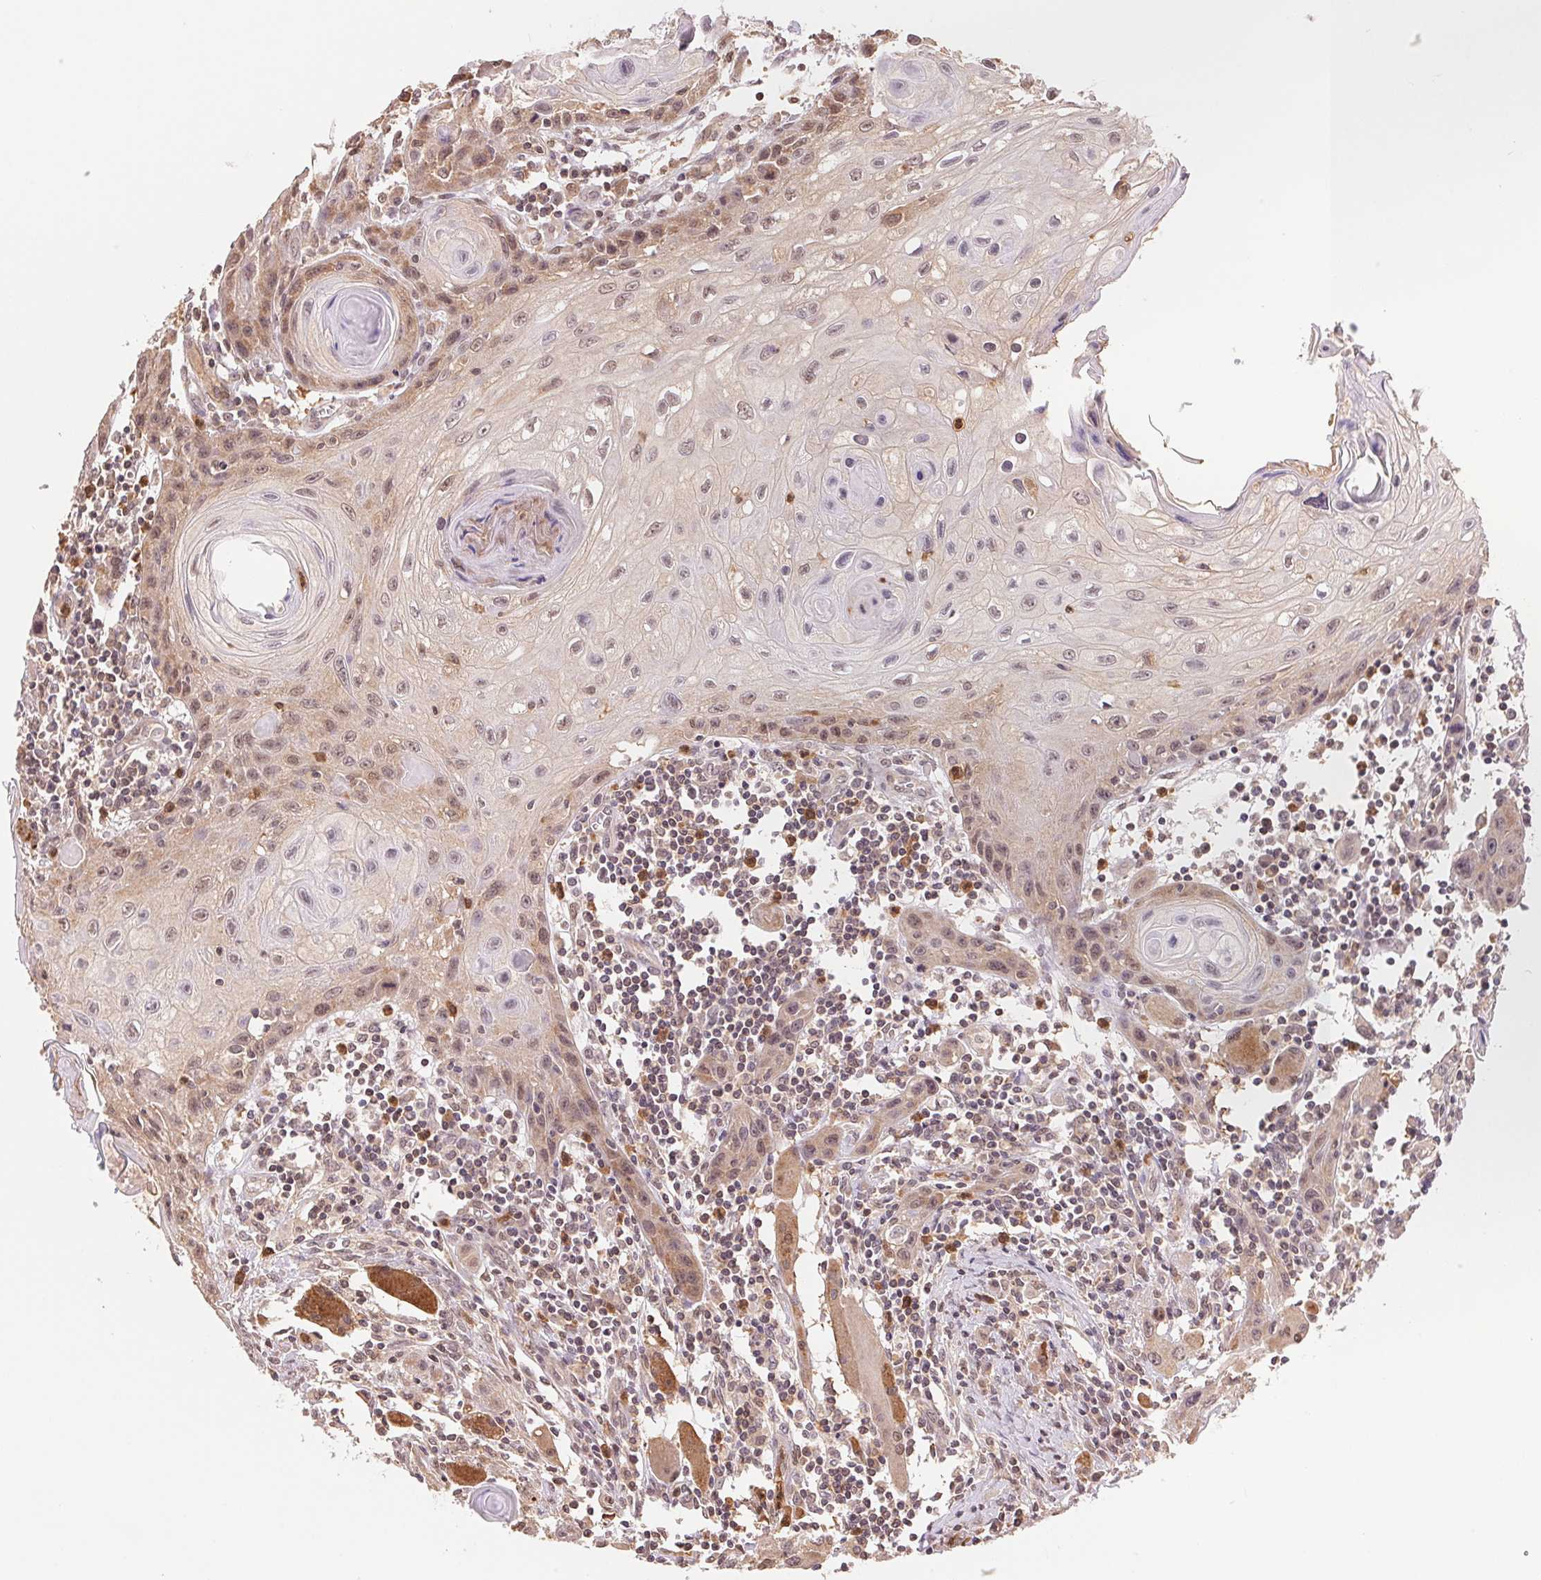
{"staining": {"intensity": "moderate", "quantity": "<25%", "location": "cytoplasmic/membranous,nuclear"}, "tissue": "head and neck cancer", "cell_type": "Tumor cells", "image_type": "cancer", "snomed": [{"axis": "morphology", "description": "Squamous cell carcinoma, NOS"}, {"axis": "topography", "description": "Oral tissue"}, {"axis": "topography", "description": "Head-Neck"}], "caption": "Human head and neck cancer stained with a brown dye demonstrates moderate cytoplasmic/membranous and nuclear positive positivity in about <25% of tumor cells.", "gene": "CDC123", "patient": {"sex": "male", "age": 58}}